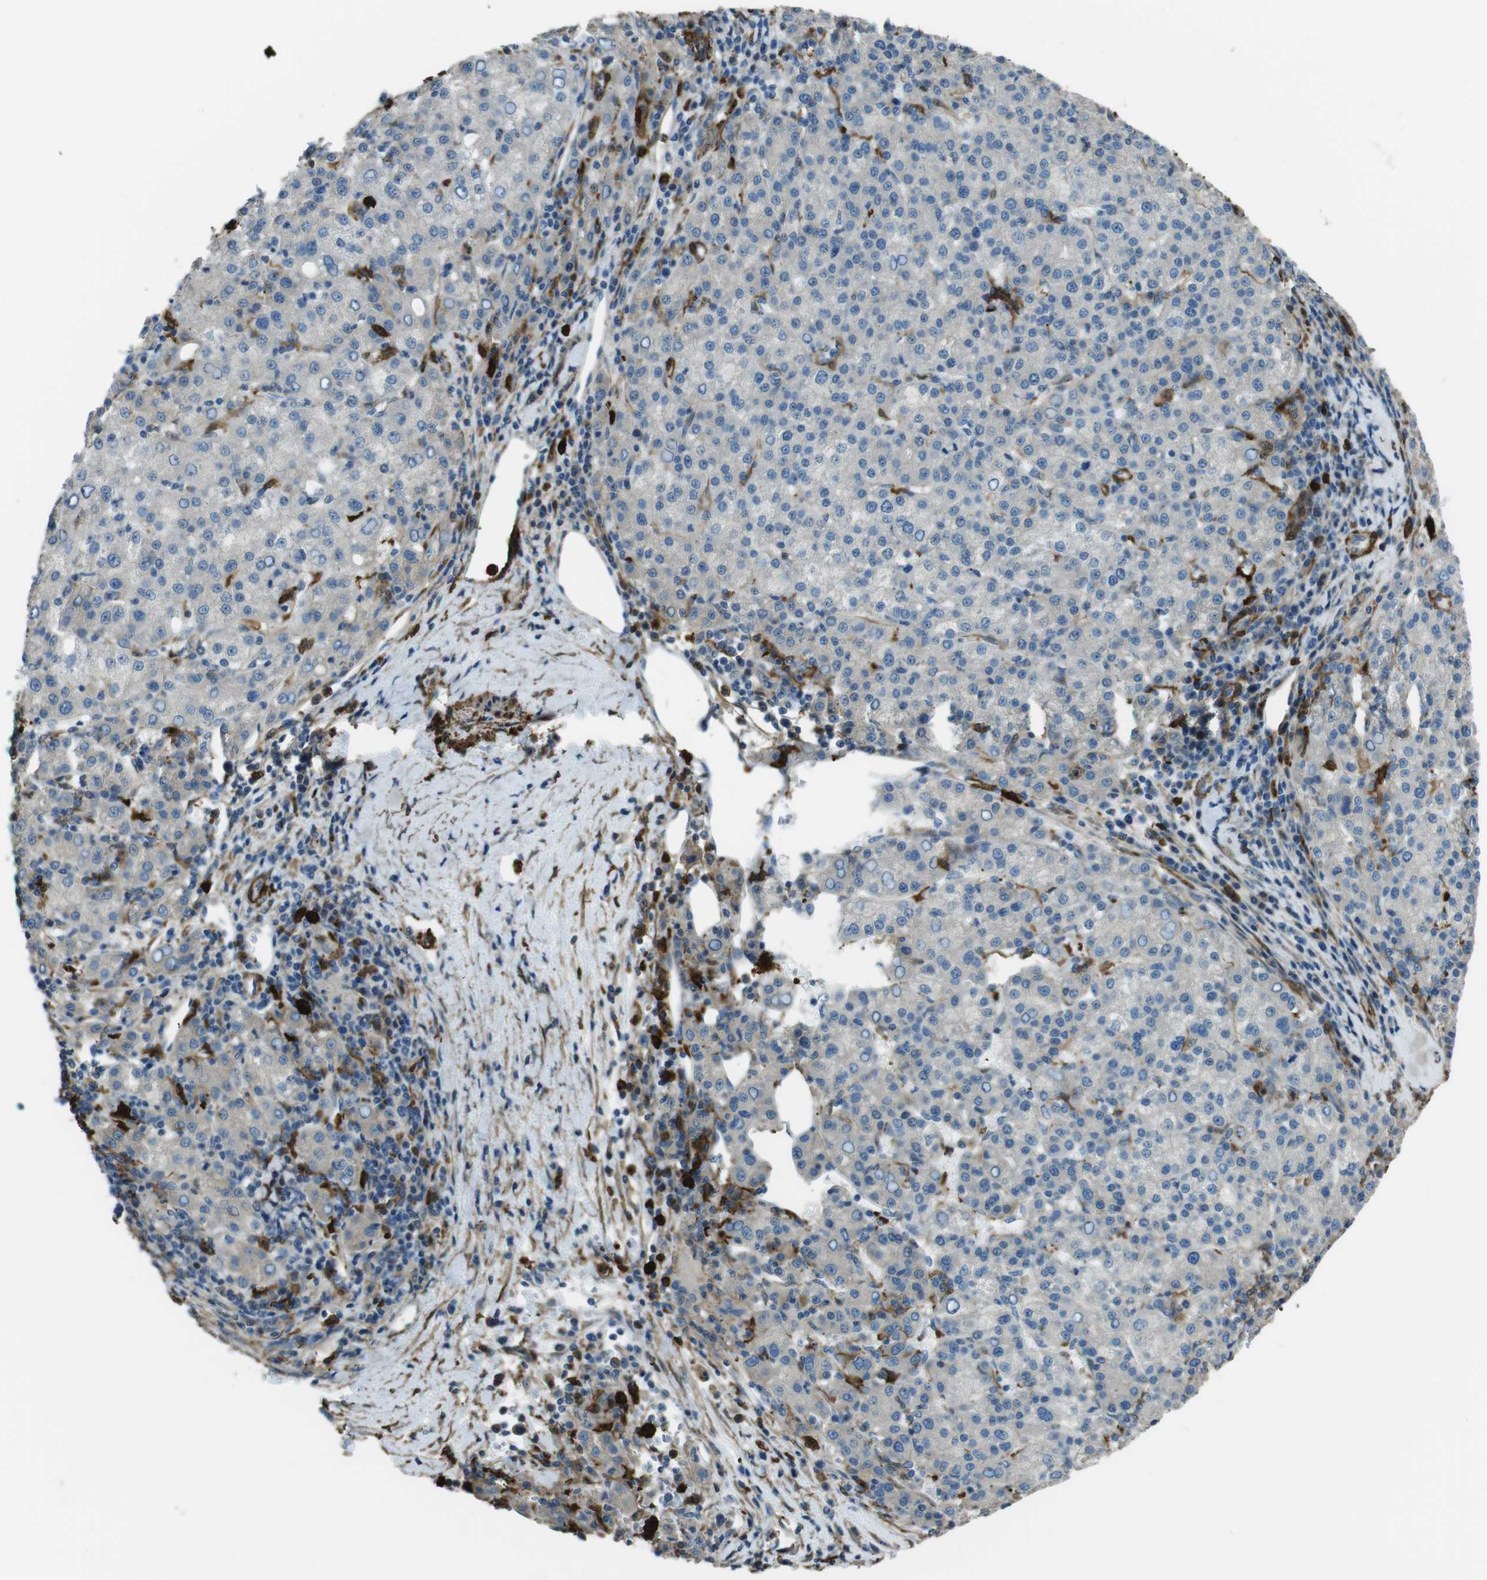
{"staining": {"intensity": "negative", "quantity": "none", "location": "none"}, "tissue": "liver cancer", "cell_type": "Tumor cells", "image_type": "cancer", "snomed": [{"axis": "morphology", "description": "Carcinoma, Hepatocellular, NOS"}, {"axis": "topography", "description": "Liver"}], "caption": "DAB (3,3'-diaminobenzidine) immunohistochemical staining of human liver hepatocellular carcinoma exhibits no significant expression in tumor cells.", "gene": "SFT2D1", "patient": {"sex": "female", "age": 58}}